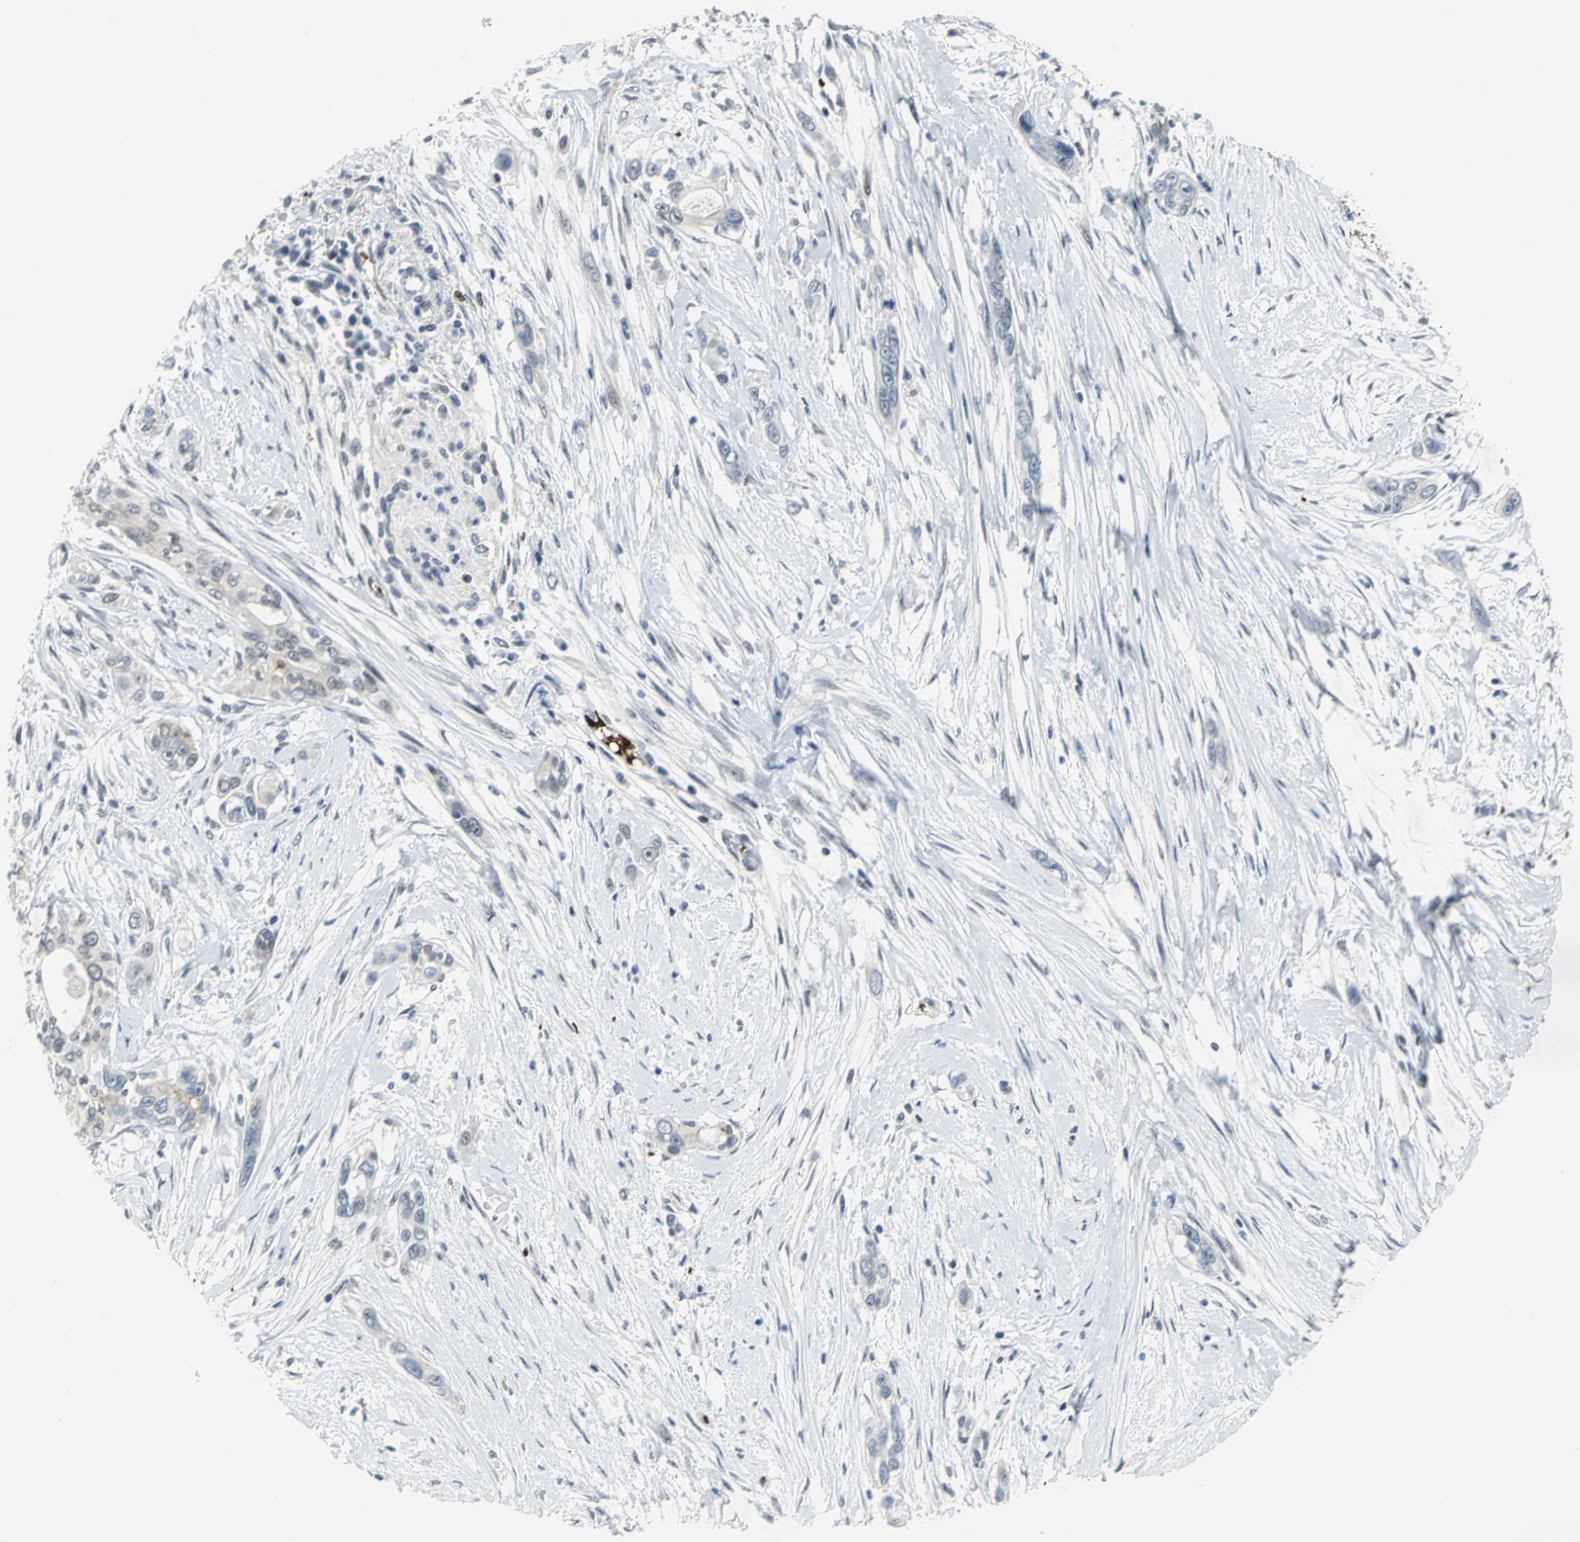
{"staining": {"intensity": "weak", "quantity": "<25%", "location": "nuclear"}, "tissue": "pancreatic cancer", "cell_type": "Tumor cells", "image_type": "cancer", "snomed": [{"axis": "morphology", "description": "Adenocarcinoma, NOS"}, {"axis": "topography", "description": "Pancreas"}], "caption": "A high-resolution micrograph shows immunohistochemistry staining of pancreatic cancer (adenocarcinoma), which shows no significant positivity in tumor cells.", "gene": "GLI3", "patient": {"sex": "female", "age": 60}}